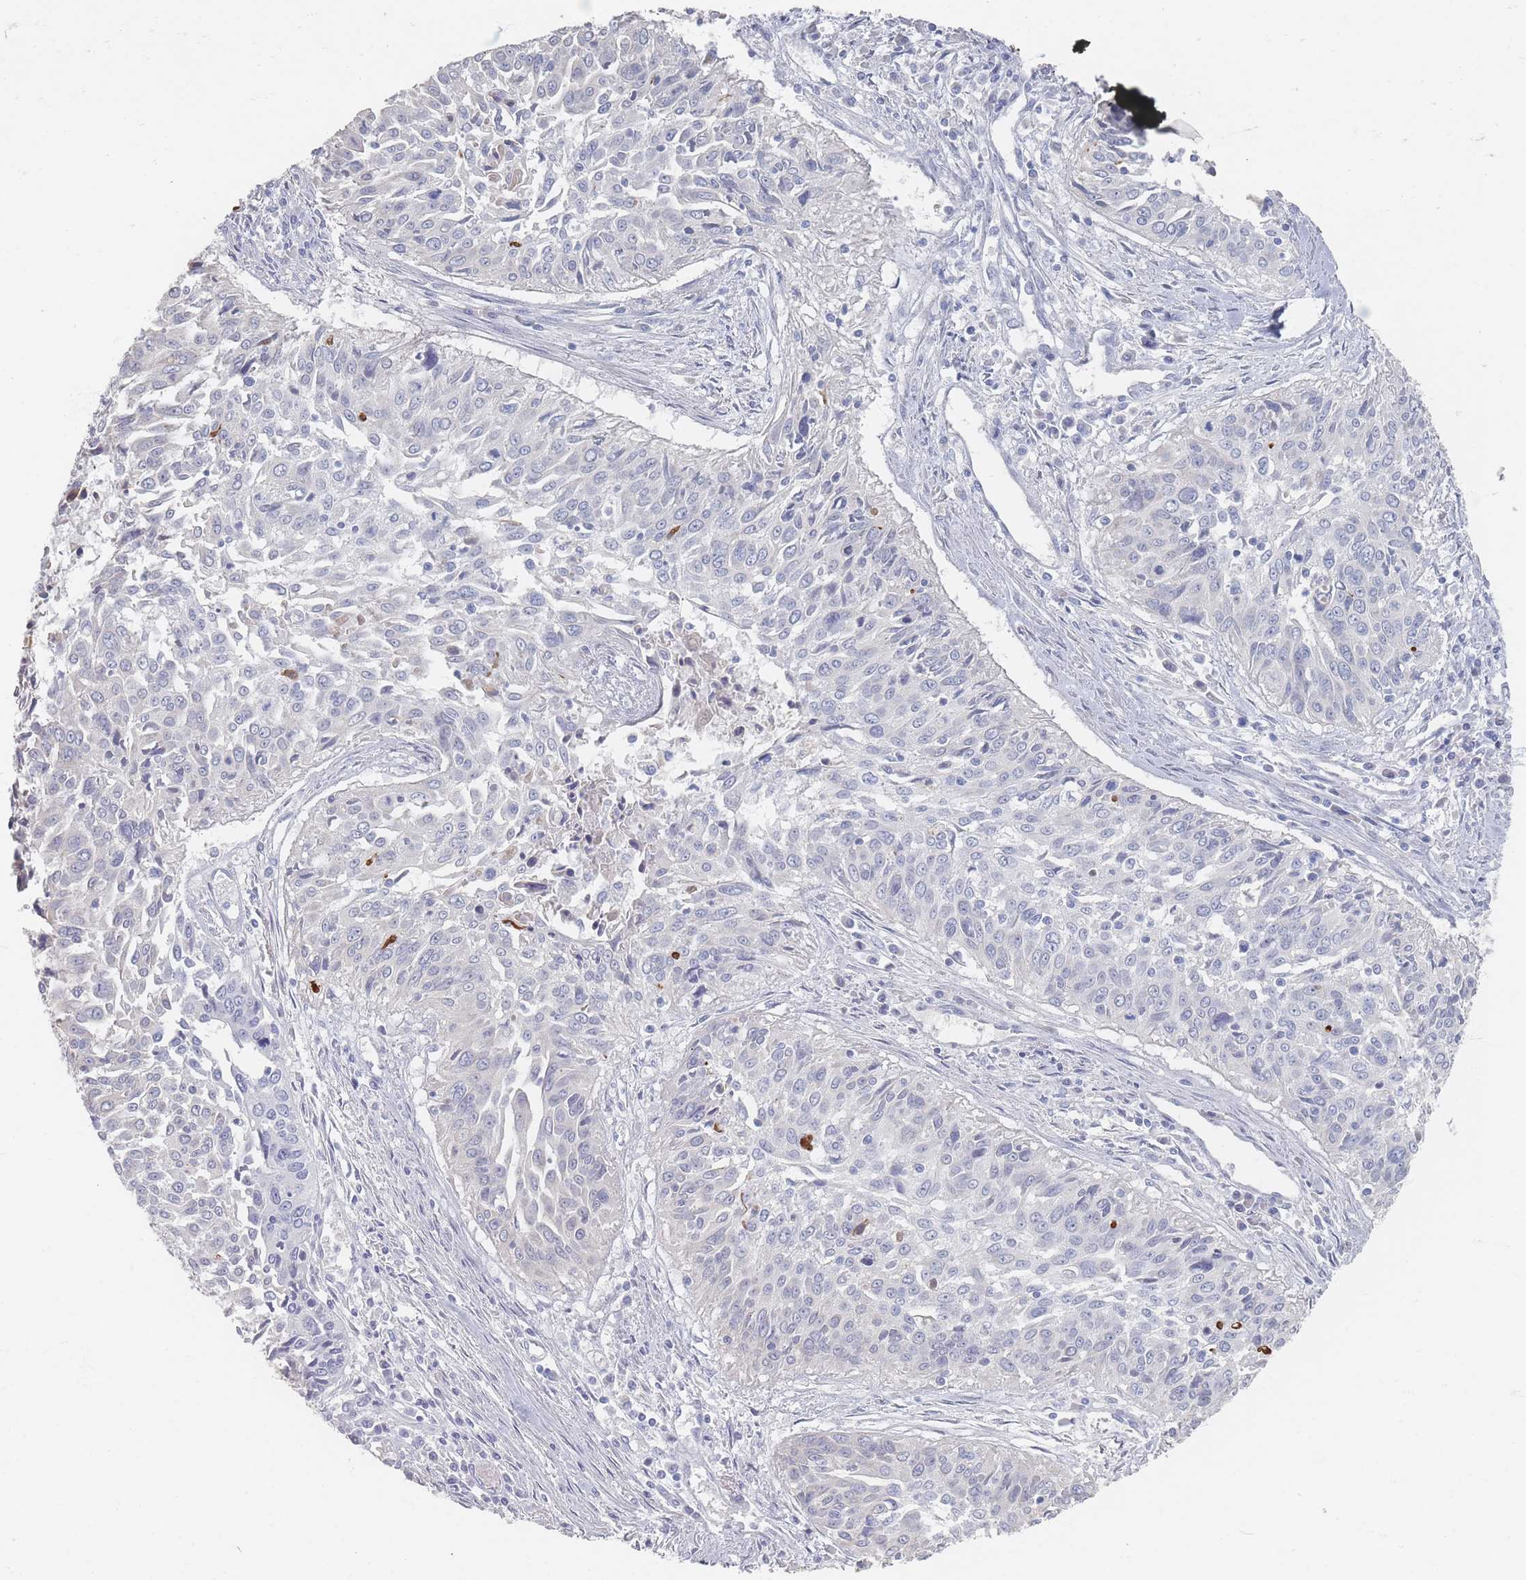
{"staining": {"intensity": "negative", "quantity": "none", "location": "none"}, "tissue": "cervical cancer", "cell_type": "Tumor cells", "image_type": "cancer", "snomed": [{"axis": "morphology", "description": "Squamous cell carcinoma, NOS"}, {"axis": "topography", "description": "Cervix"}], "caption": "Protein analysis of cervical cancer reveals no significant positivity in tumor cells.", "gene": "HELZ2", "patient": {"sex": "female", "age": 55}}